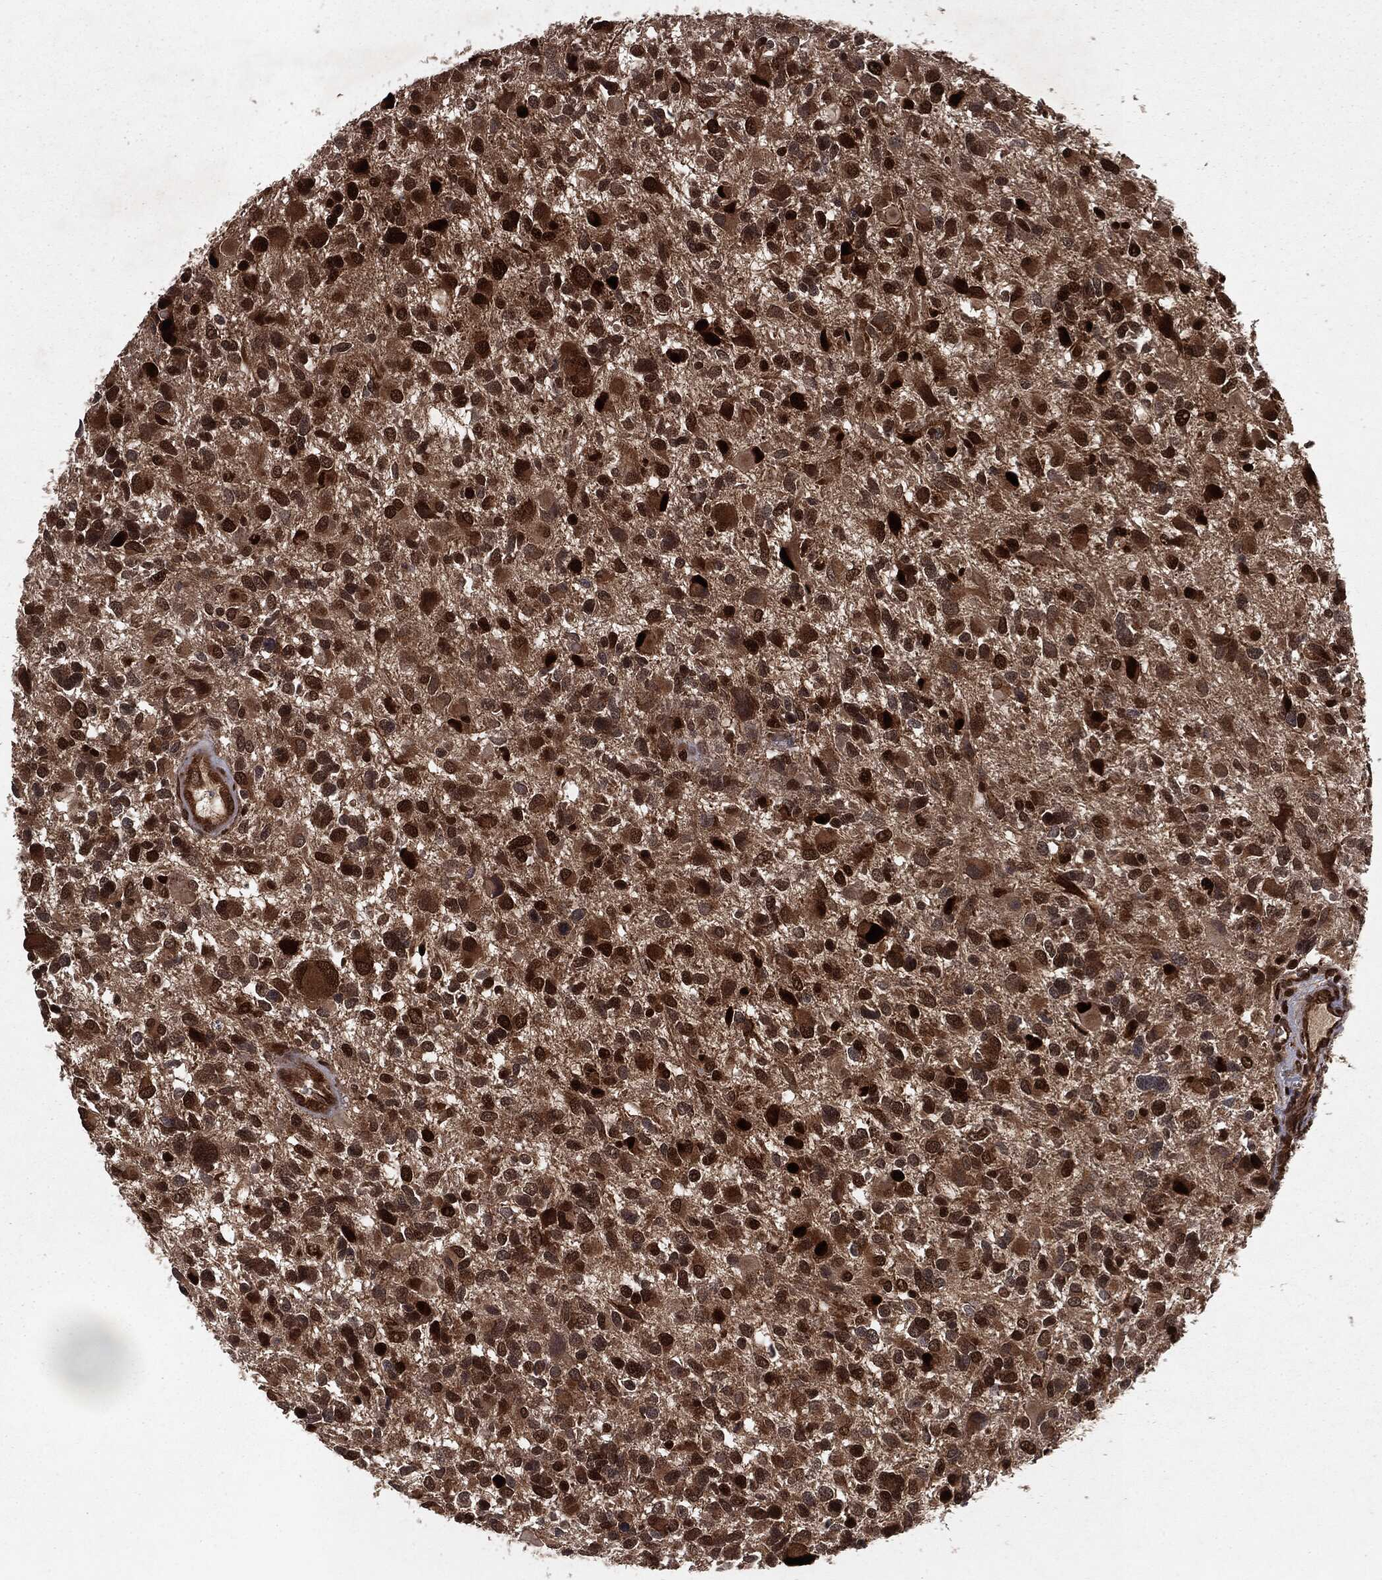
{"staining": {"intensity": "strong", "quantity": ">75%", "location": "cytoplasmic/membranous,nuclear"}, "tissue": "glioma", "cell_type": "Tumor cells", "image_type": "cancer", "snomed": [{"axis": "morphology", "description": "Glioma, malignant, Low grade"}, {"axis": "topography", "description": "Brain"}], "caption": "DAB immunohistochemical staining of malignant glioma (low-grade) exhibits strong cytoplasmic/membranous and nuclear protein expression in about >75% of tumor cells.", "gene": "RANBP9", "patient": {"sex": "female", "age": 32}}